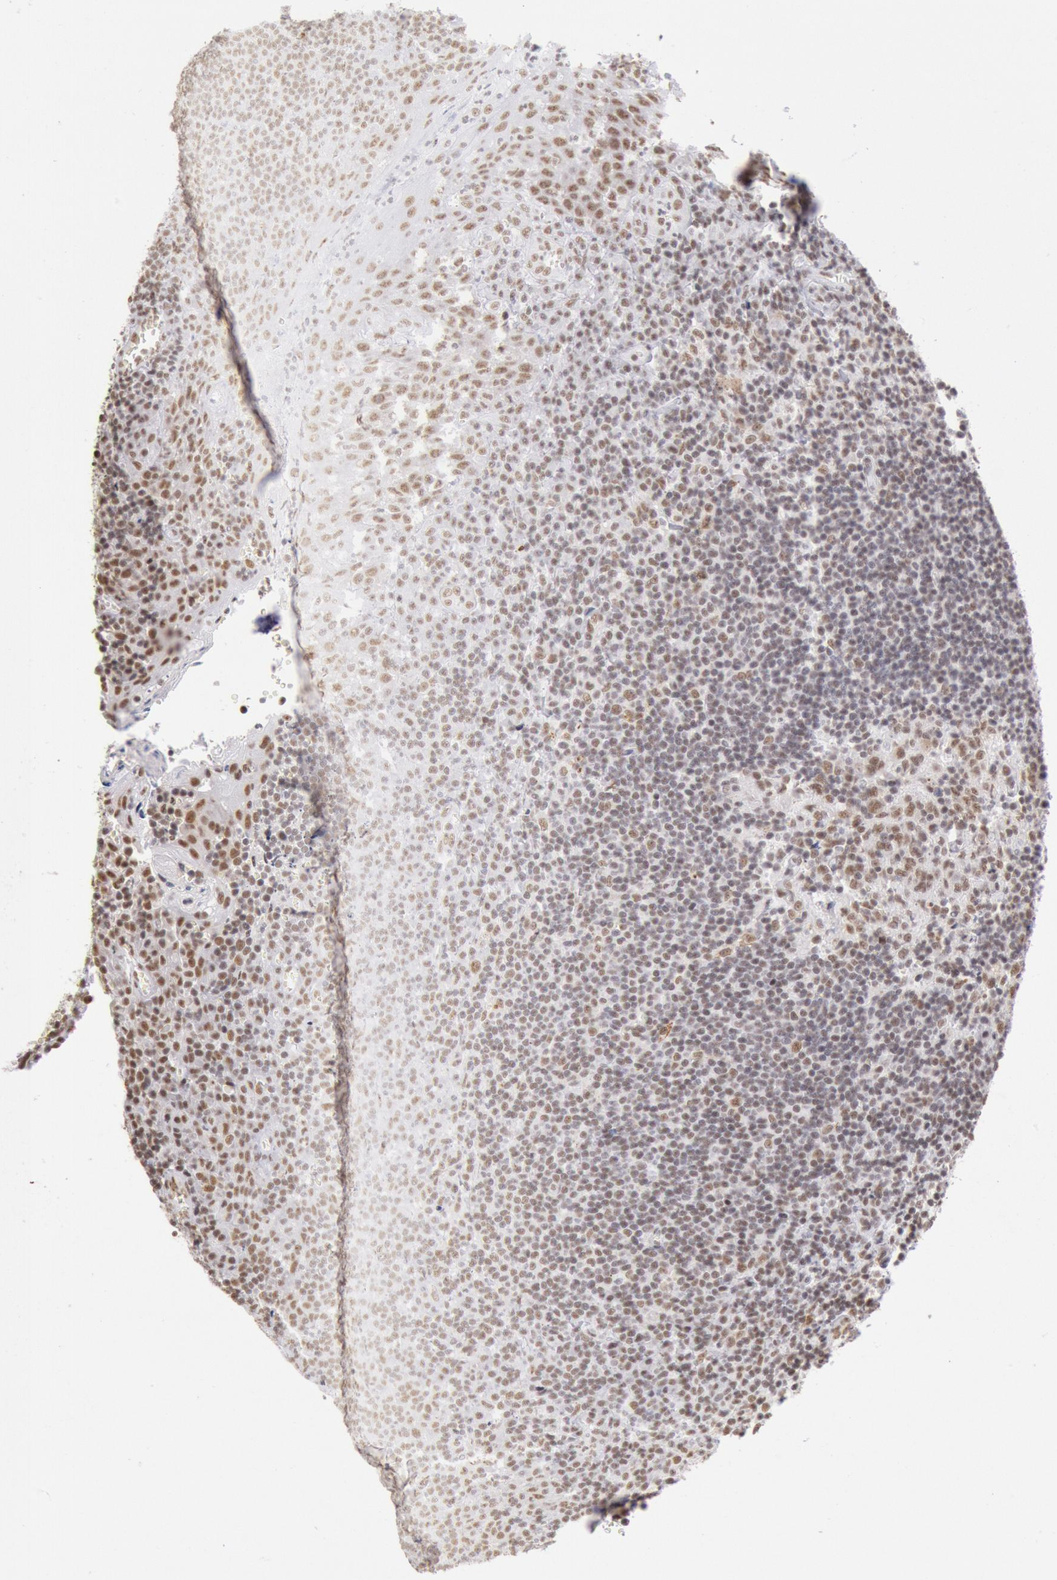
{"staining": {"intensity": "moderate", "quantity": "25%-75%", "location": "nuclear"}, "tissue": "tonsil", "cell_type": "Germinal center cells", "image_type": "normal", "snomed": [{"axis": "morphology", "description": "Normal tissue, NOS"}, {"axis": "topography", "description": "Tonsil"}], "caption": "A photomicrograph of tonsil stained for a protein demonstrates moderate nuclear brown staining in germinal center cells. The protein is stained brown, and the nuclei are stained in blue (DAB (3,3'-diaminobenzidine) IHC with brightfield microscopy, high magnification).", "gene": "SNRPD3", "patient": {"sex": "male", "age": 20}}